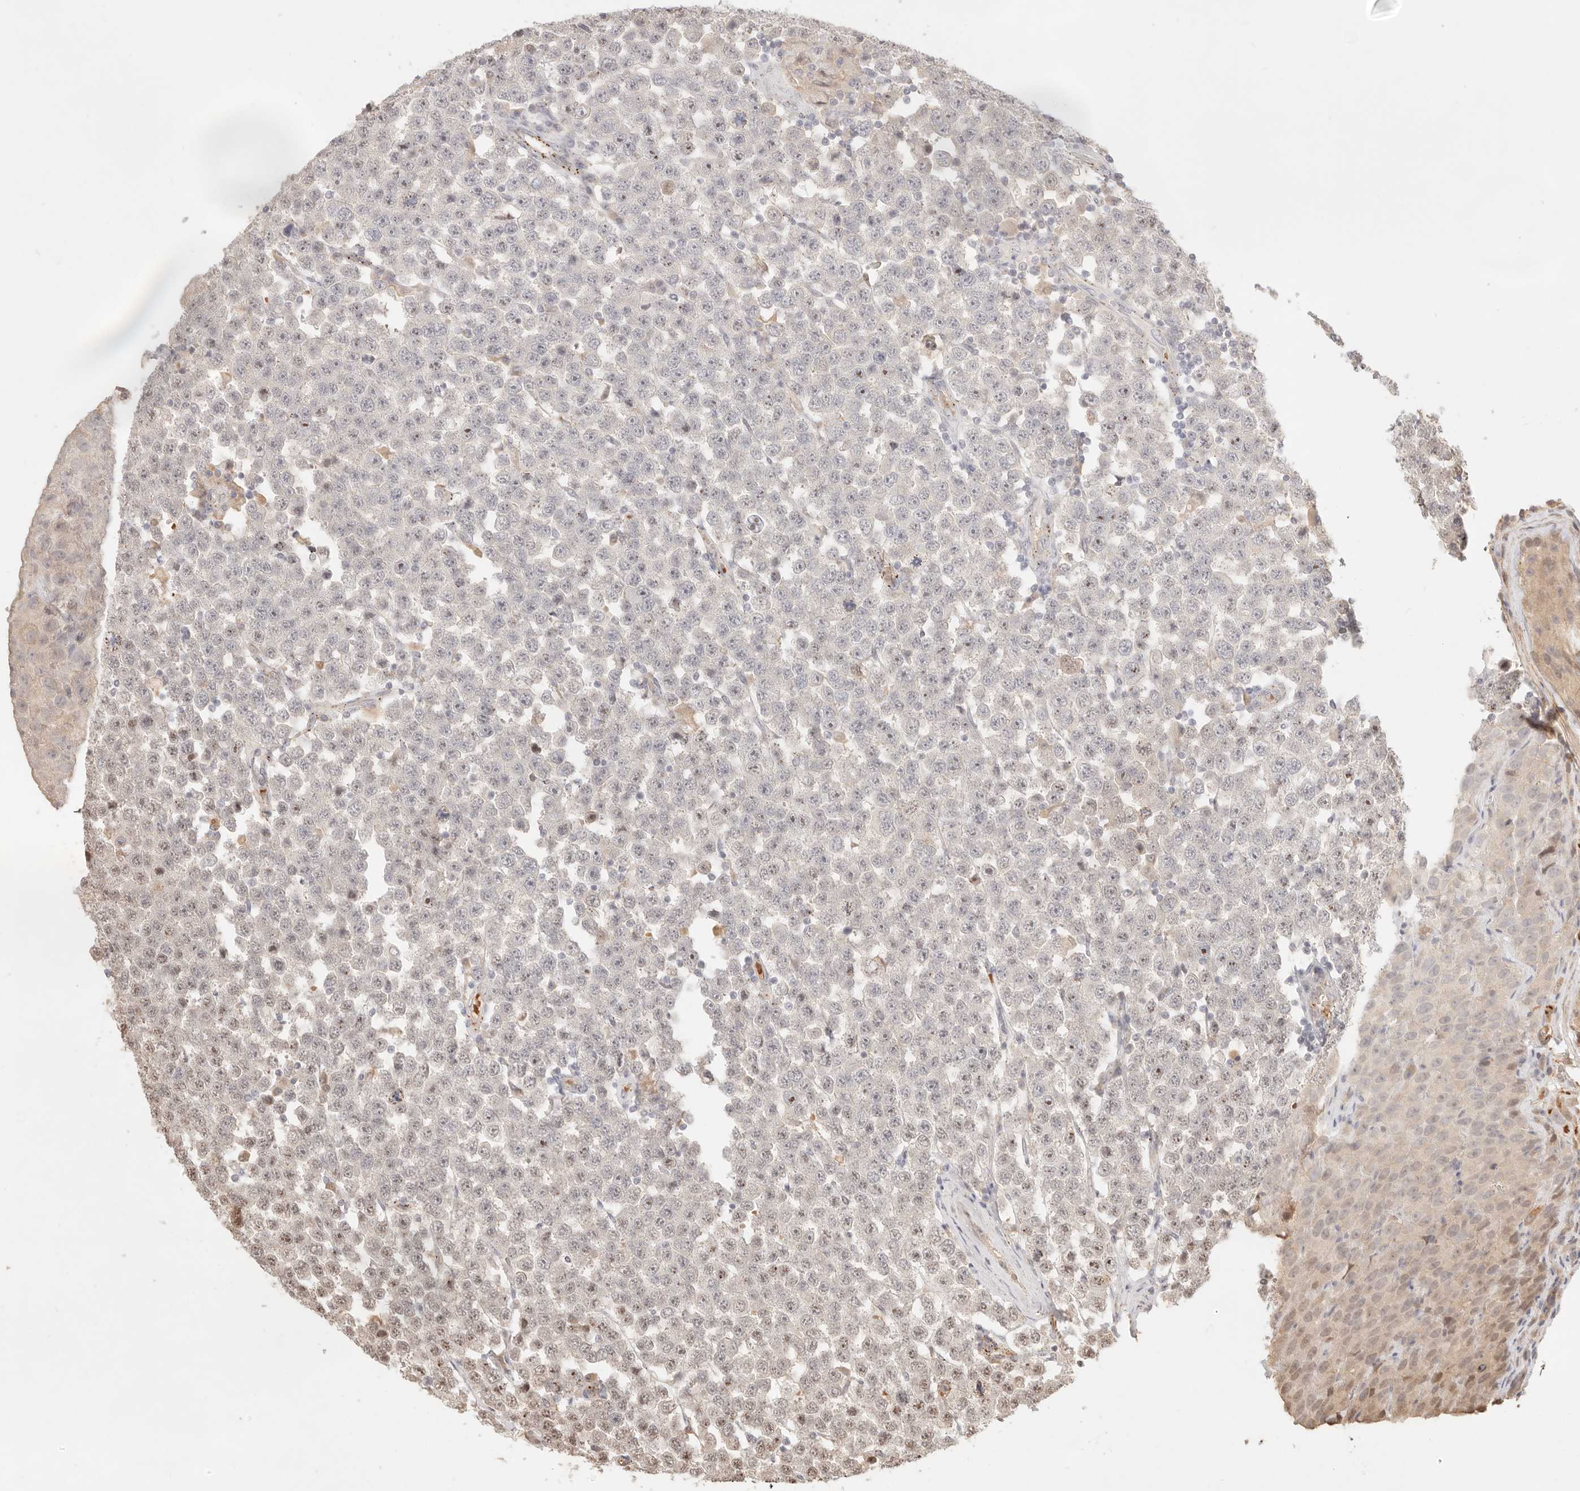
{"staining": {"intensity": "weak", "quantity": "25%-75%", "location": "nuclear"}, "tissue": "testis cancer", "cell_type": "Tumor cells", "image_type": "cancer", "snomed": [{"axis": "morphology", "description": "Seminoma, NOS"}, {"axis": "topography", "description": "Testis"}], "caption": "There is low levels of weak nuclear positivity in tumor cells of seminoma (testis), as demonstrated by immunohistochemical staining (brown color).", "gene": "MEP1A", "patient": {"sex": "male", "age": 28}}